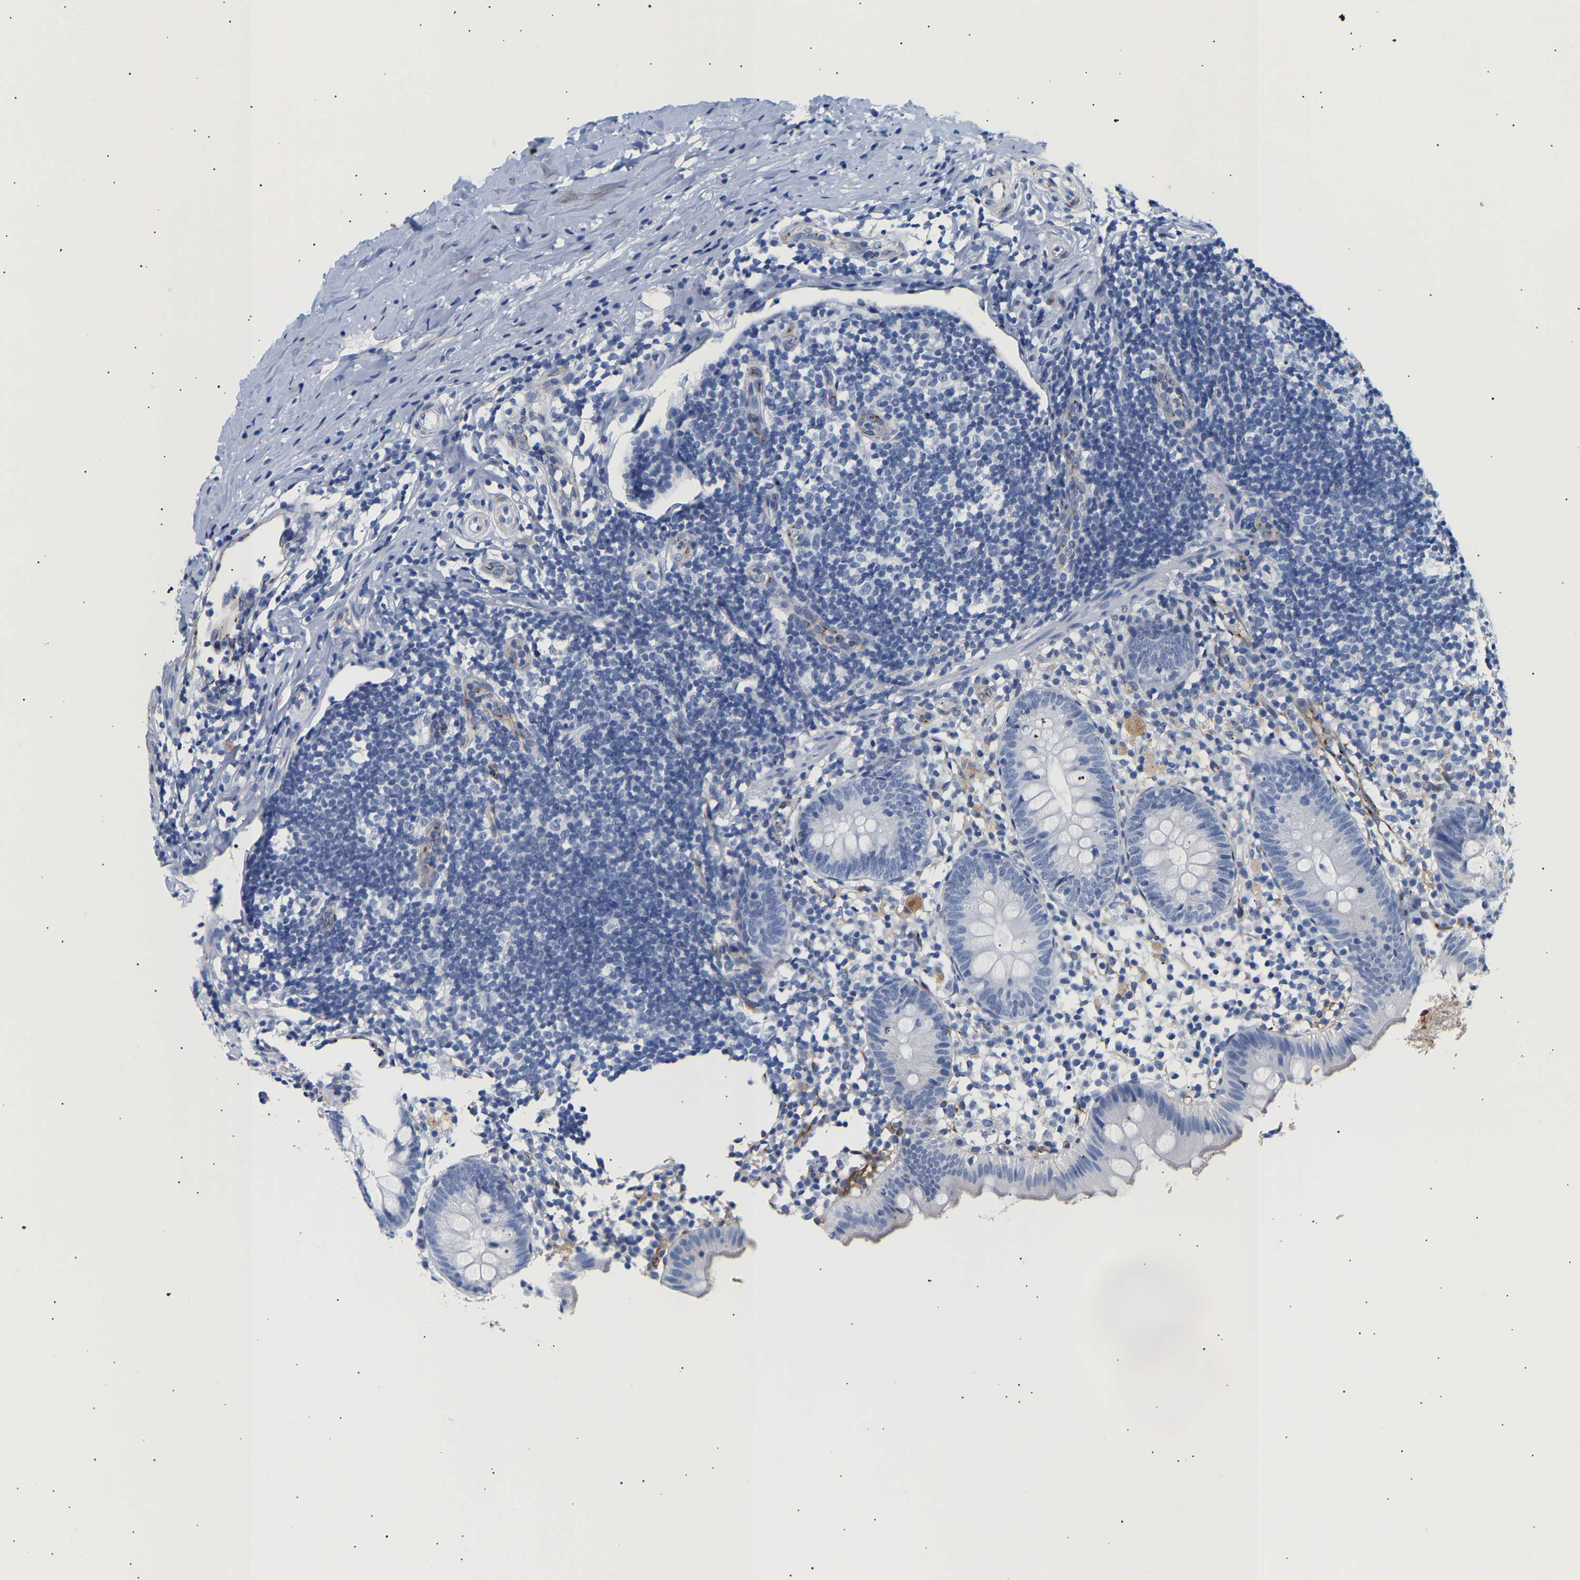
{"staining": {"intensity": "negative", "quantity": "none", "location": "none"}, "tissue": "appendix", "cell_type": "Glandular cells", "image_type": "normal", "snomed": [{"axis": "morphology", "description": "Normal tissue, NOS"}, {"axis": "topography", "description": "Appendix"}], "caption": "IHC histopathology image of unremarkable appendix: human appendix stained with DAB reveals no significant protein positivity in glandular cells.", "gene": "IGFBP7", "patient": {"sex": "female", "age": 20}}